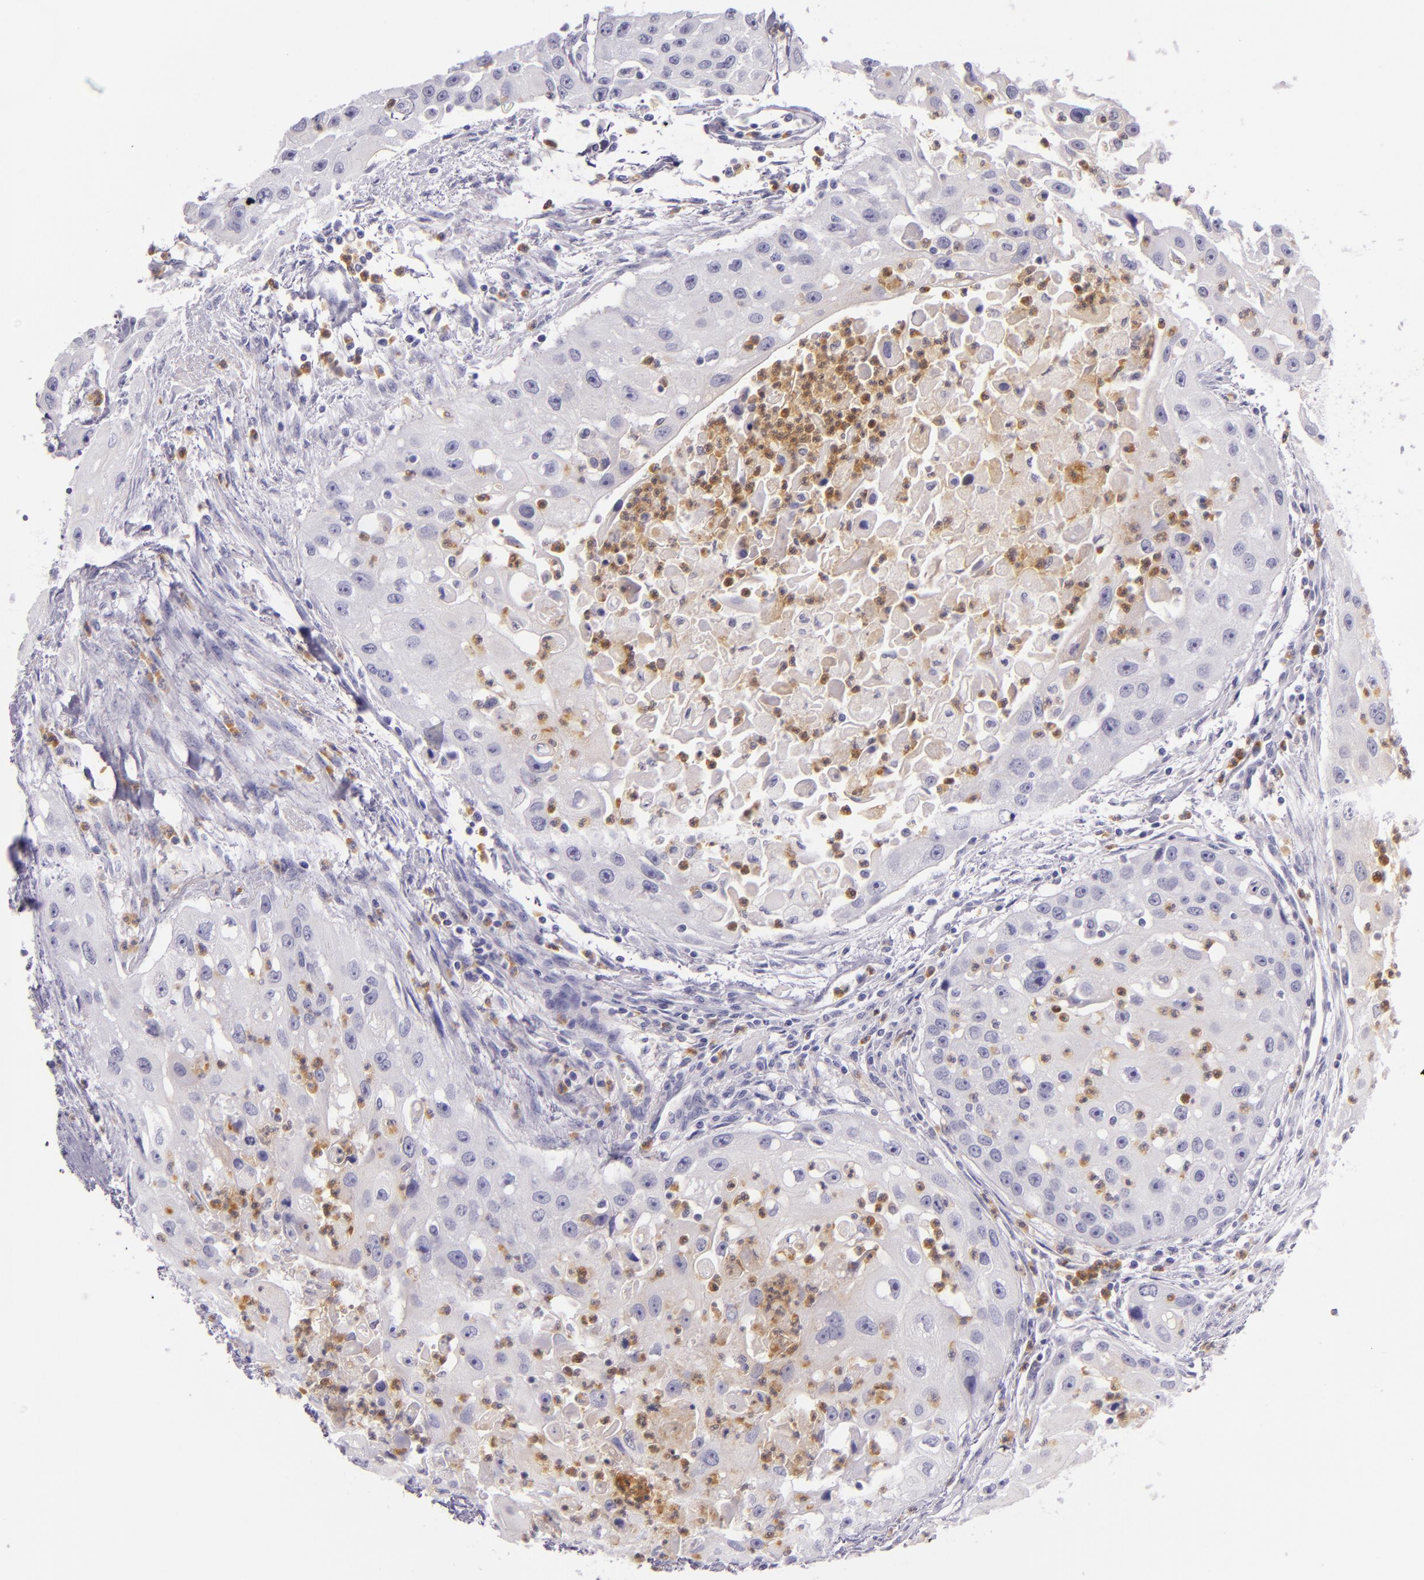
{"staining": {"intensity": "negative", "quantity": "none", "location": "none"}, "tissue": "head and neck cancer", "cell_type": "Tumor cells", "image_type": "cancer", "snomed": [{"axis": "morphology", "description": "Squamous cell carcinoma, NOS"}, {"axis": "topography", "description": "Head-Neck"}], "caption": "An immunohistochemistry image of head and neck squamous cell carcinoma is shown. There is no staining in tumor cells of head and neck squamous cell carcinoma. (Stains: DAB (3,3'-diaminobenzidine) immunohistochemistry with hematoxylin counter stain, Microscopy: brightfield microscopy at high magnification).", "gene": "CEACAM1", "patient": {"sex": "male", "age": 64}}